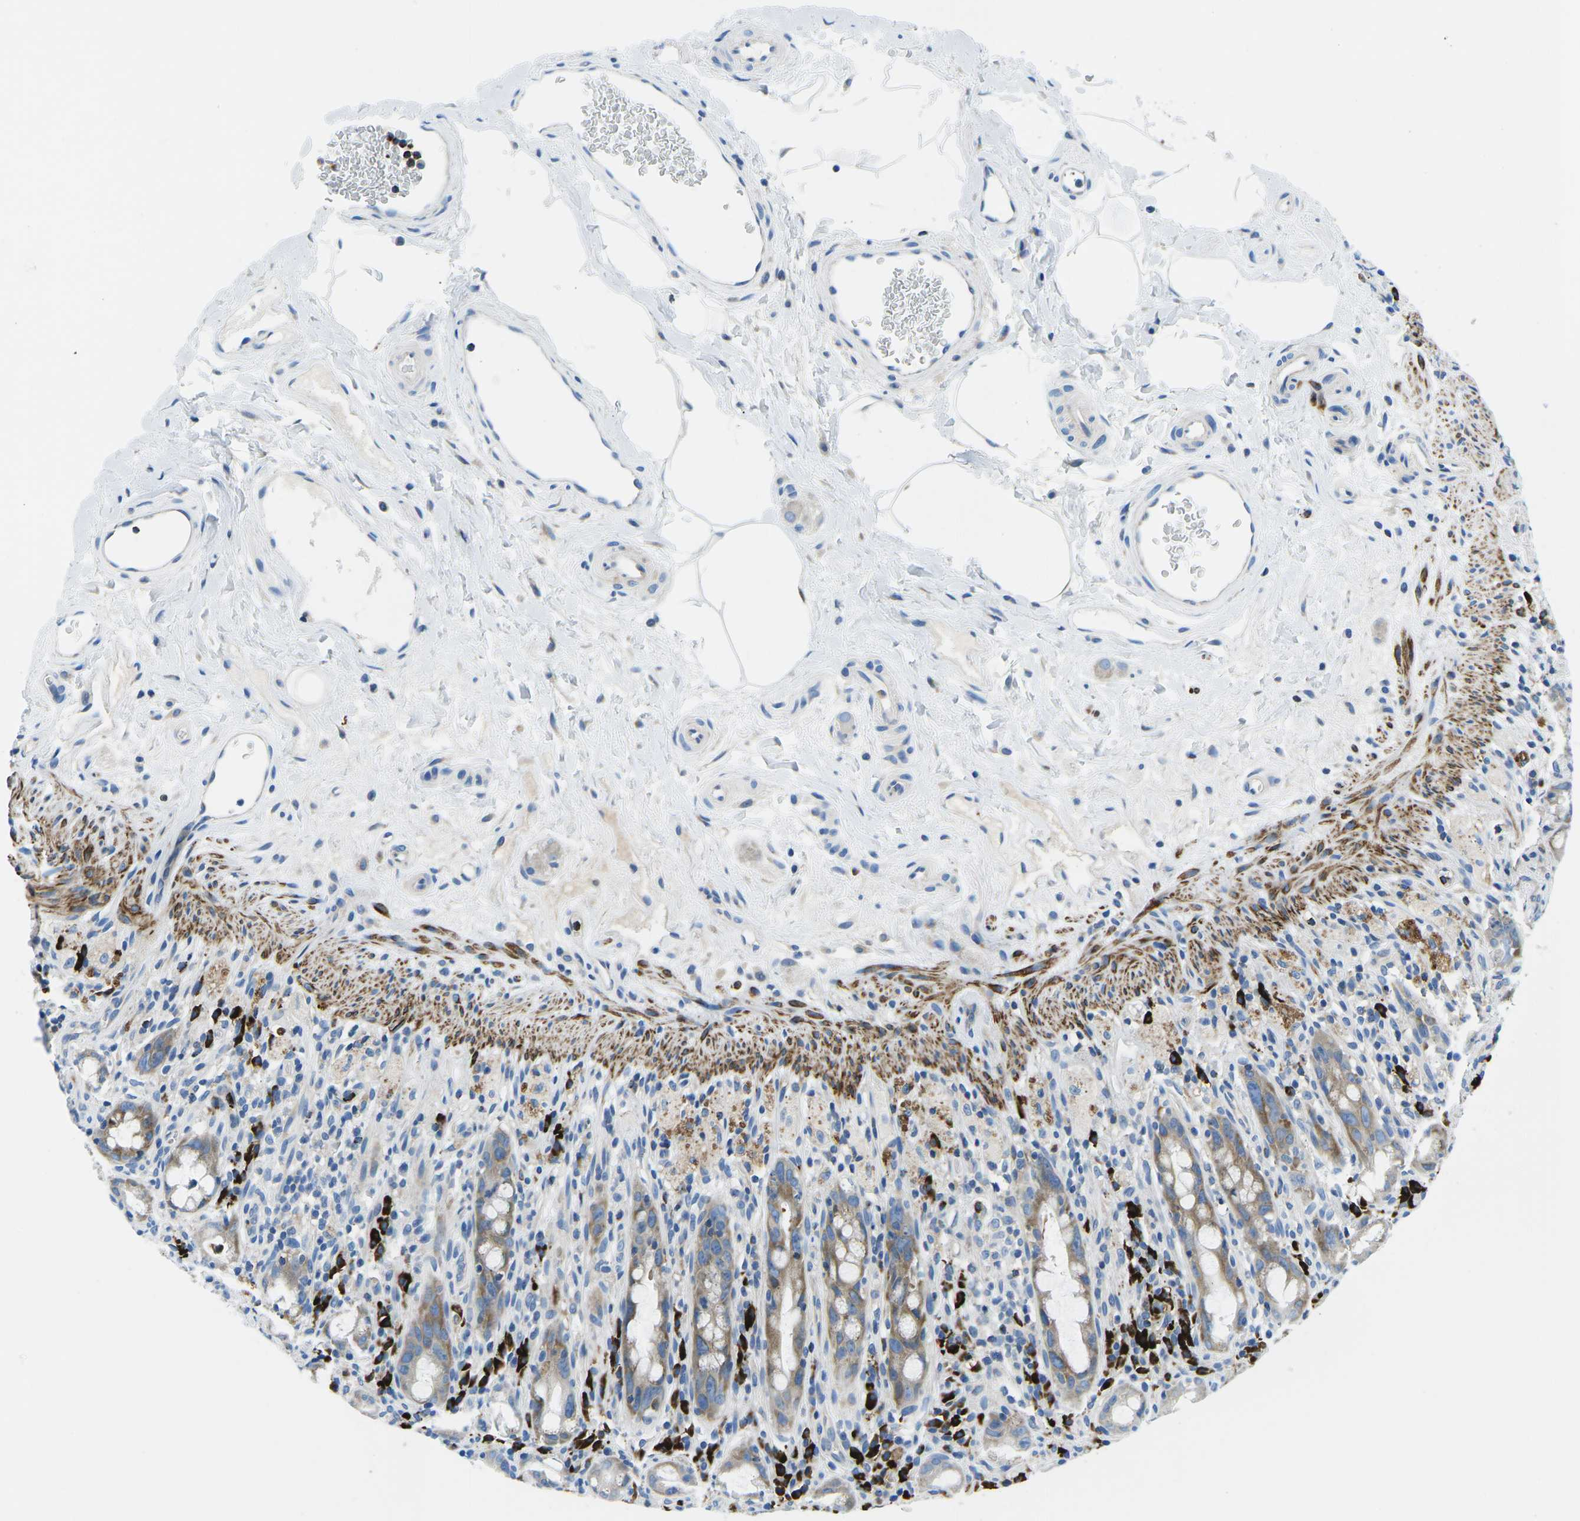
{"staining": {"intensity": "moderate", "quantity": ">75%", "location": "cytoplasmic/membranous"}, "tissue": "rectum", "cell_type": "Glandular cells", "image_type": "normal", "snomed": [{"axis": "morphology", "description": "Normal tissue, NOS"}, {"axis": "topography", "description": "Rectum"}], "caption": "A brown stain labels moderate cytoplasmic/membranous positivity of a protein in glandular cells of normal rectum. The staining was performed using DAB, with brown indicating positive protein expression. Nuclei are stained blue with hematoxylin.", "gene": "MC4R", "patient": {"sex": "male", "age": 44}}